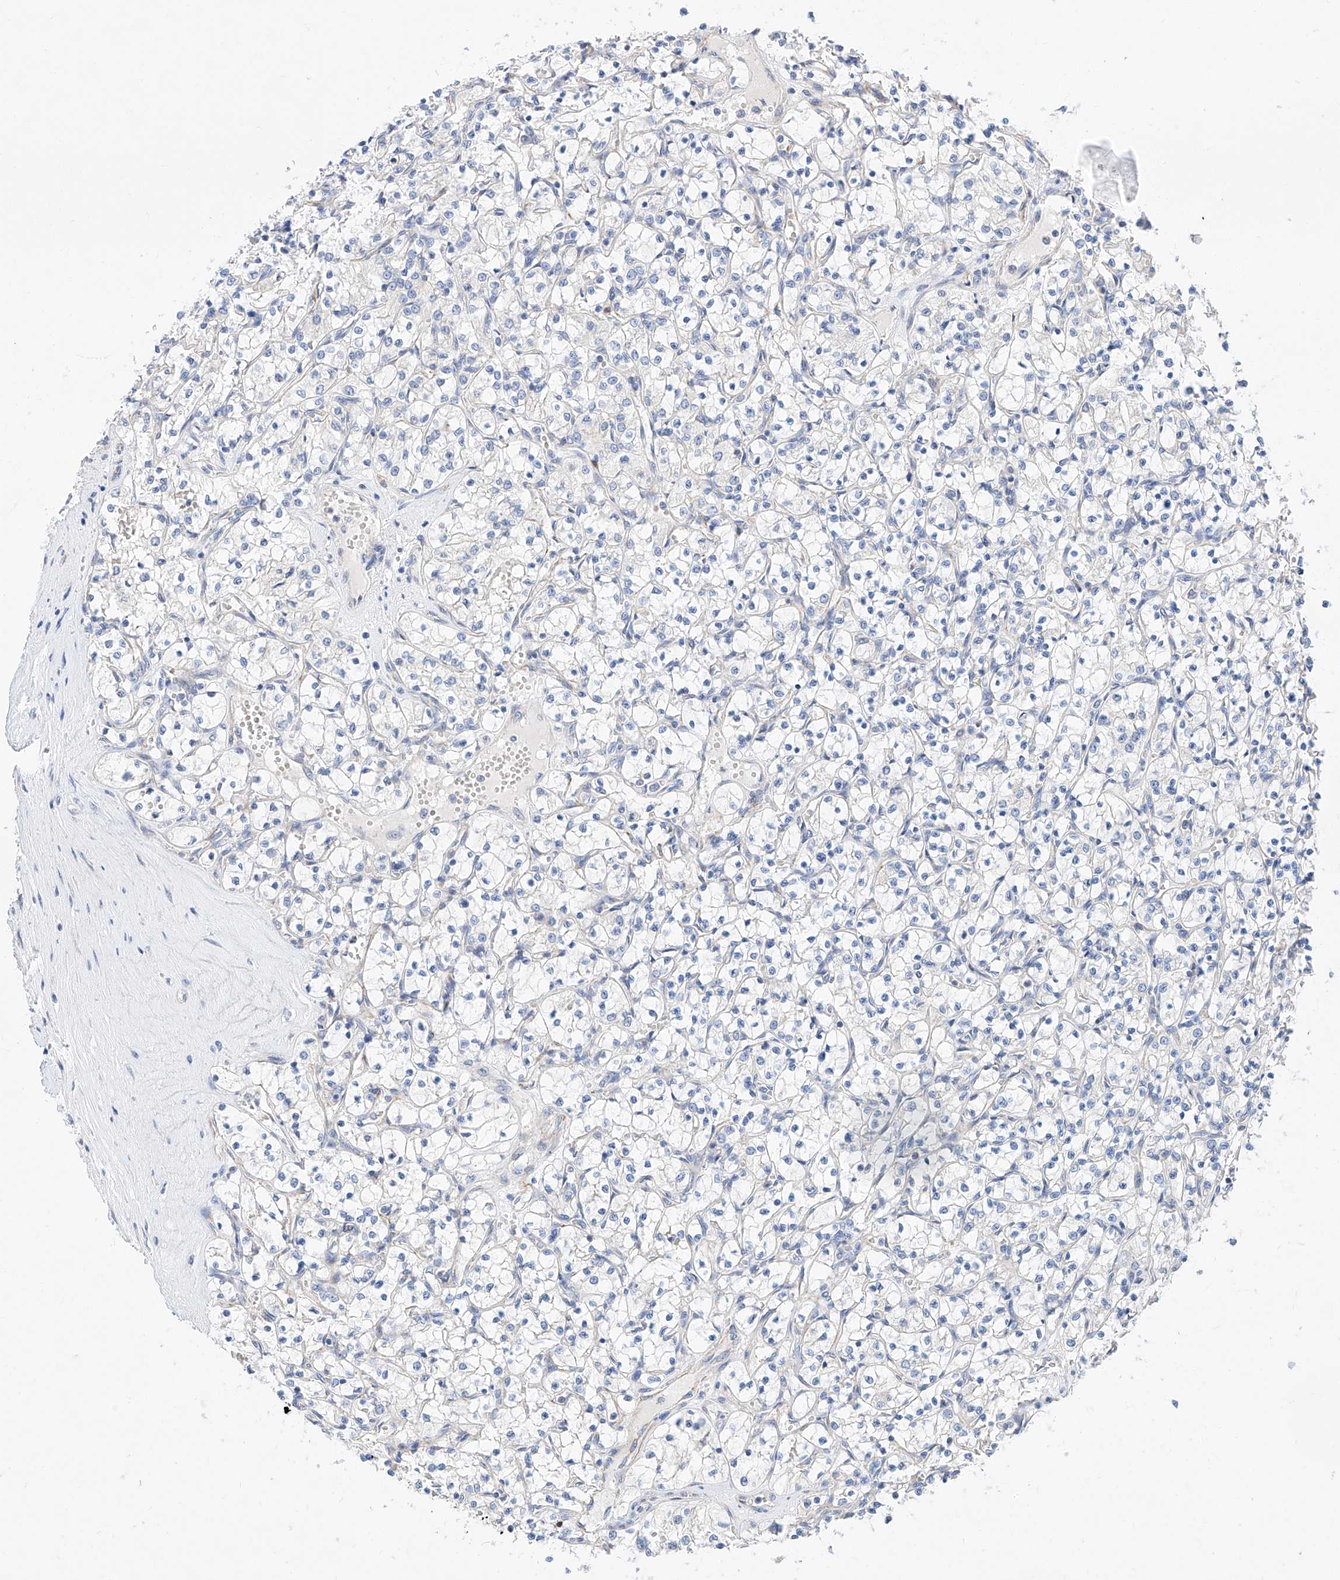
{"staining": {"intensity": "negative", "quantity": "none", "location": "none"}, "tissue": "renal cancer", "cell_type": "Tumor cells", "image_type": "cancer", "snomed": [{"axis": "morphology", "description": "Adenocarcinoma, NOS"}, {"axis": "topography", "description": "Kidney"}], "caption": "Immunohistochemistry image of neoplastic tissue: human renal cancer (adenocarcinoma) stained with DAB demonstrates no significant protein staining in tumor cells. (DAB (3,3'-diaminobenzidine) immunohistochemistry visualized using brightfield microscopy, high magnification).", "gene": "GLMN", "patient": {"sex": "female", "age": 69}}